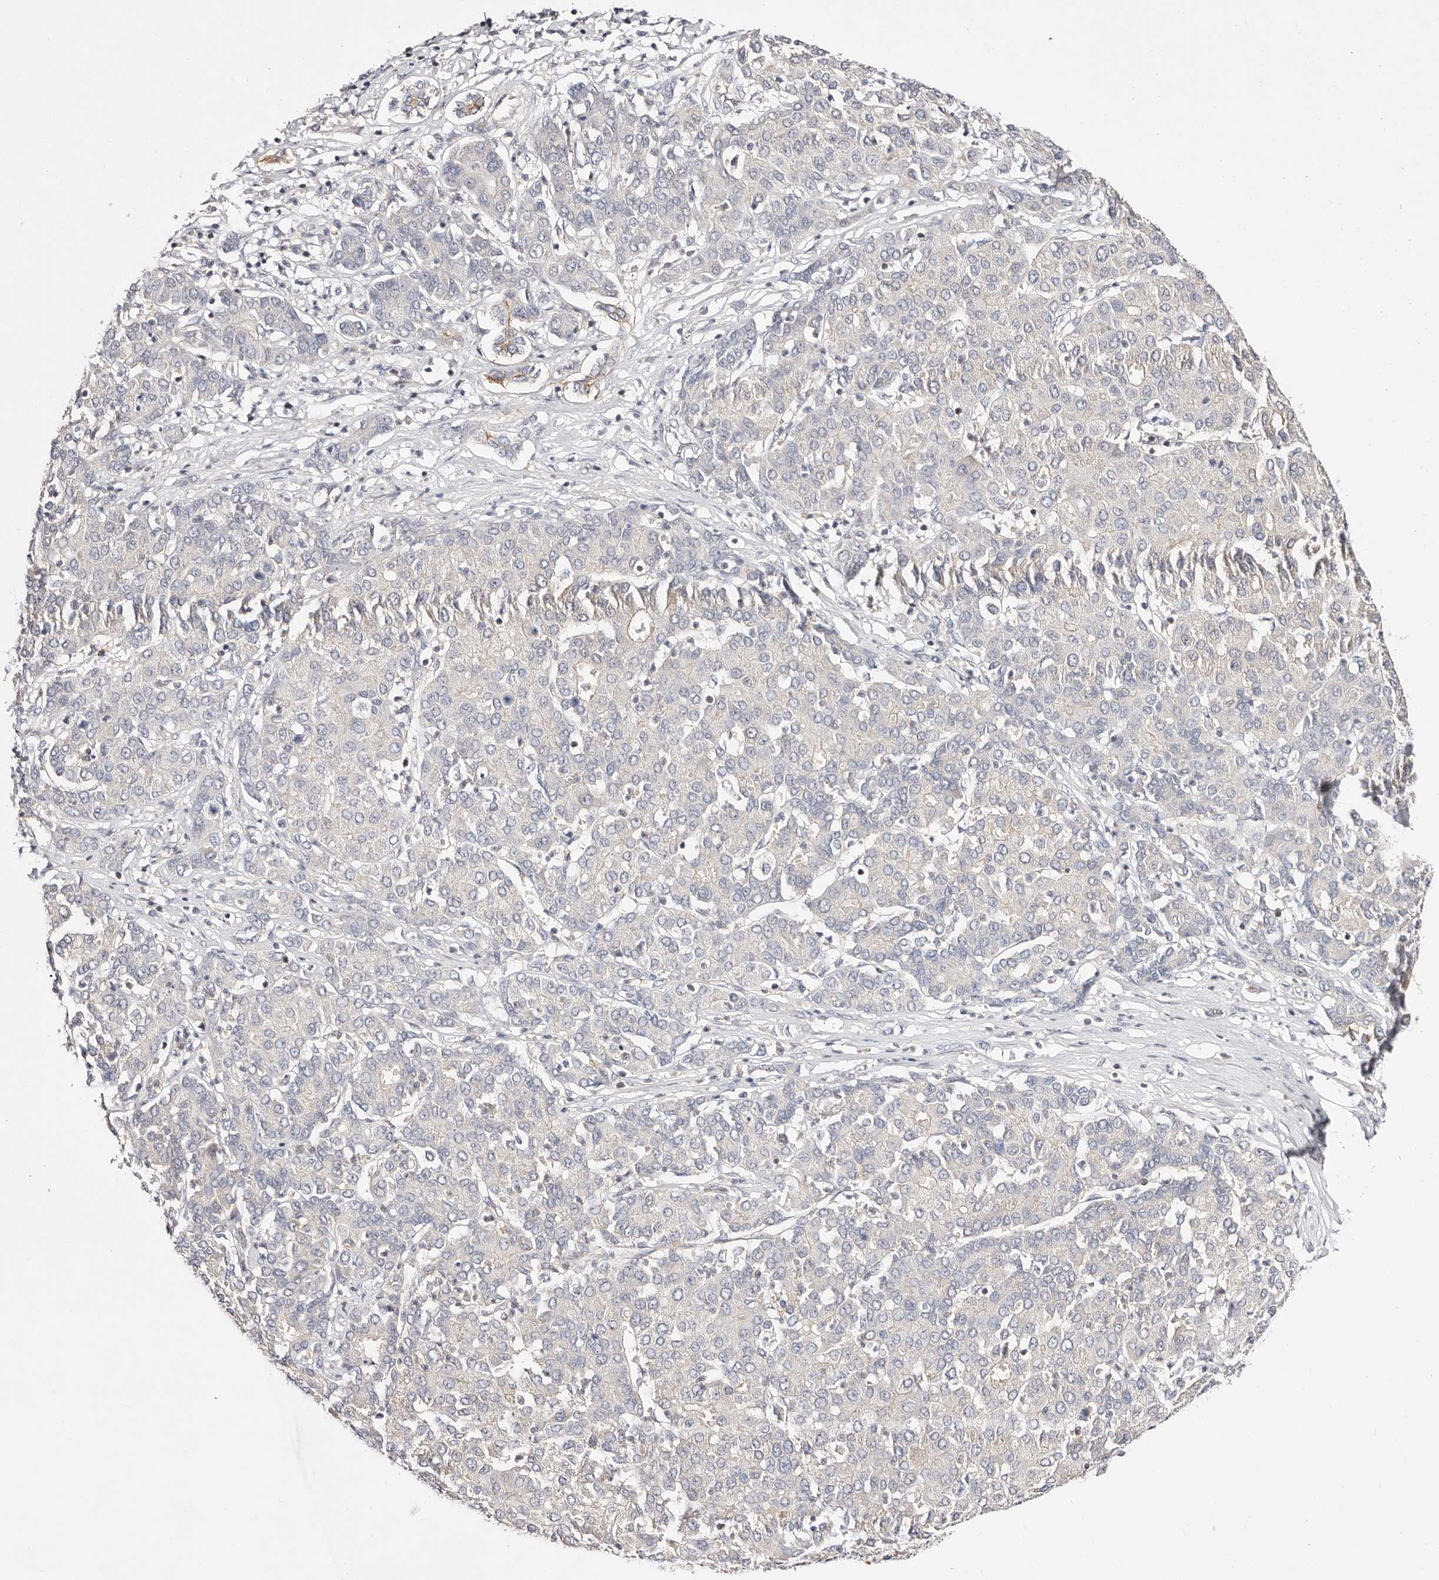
{"staining": {"intensity": "negative", "quantity": "none", "location": "none"}, "tissue": "liver cancer", "cell_type": "Tumor cells", "image_type": "cancer", "snomed": [{"axis": "morphology", "description": "Carcinoma, Hepatocellular, NOS"}, {"axis": "topography", "description": "Liver"}], "caption": "Image shows no protein staining in tumor cells of liver cancer tissue.", "gene": "STAT5A", "patient": {"sex": "male", "age": 65}}